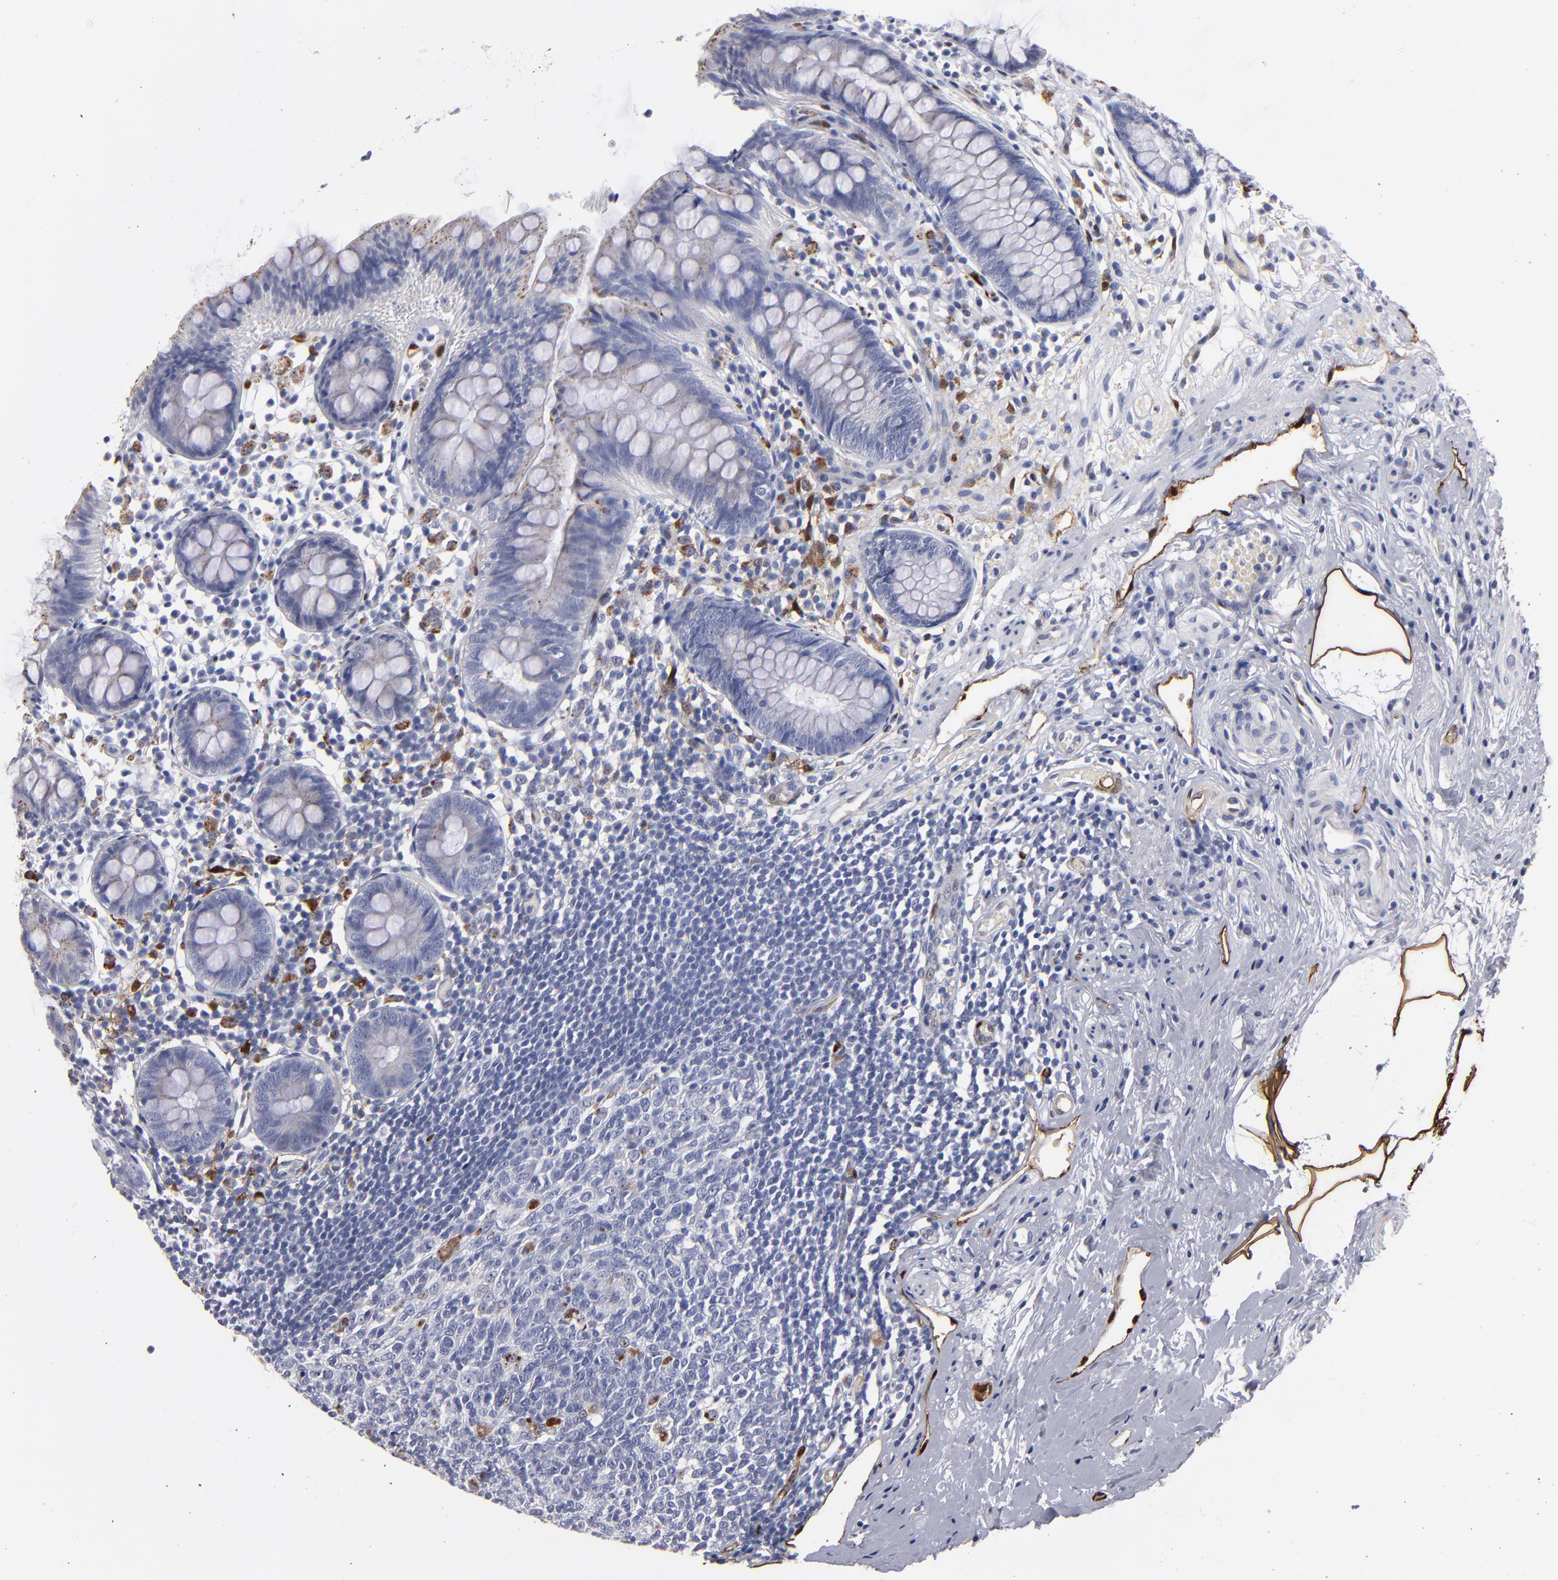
{"staining": {"intensity": "weak", "quantity": "<25%", "location": "cytoplasmic/membranous"}, "tissue": "appendix", "cell_type": "Glandular cells", "image_type": "normal", "snomed": [{"axis": "morphology", "description": "Normal tissue, NOS"}, {"axis": "topography", "description": "Appendix"}], "caption": "An IHC photomicrograph of normal appendix is shown. There is no staining in glandular cells of appendix. The staining is performed using DAB (3,3'-diaminobenzidine) brown chromogen with nuclei counter-stained in using hematoxylin.", "gene": "FABP4", "patient": {"sex": "male", "age": 38}}